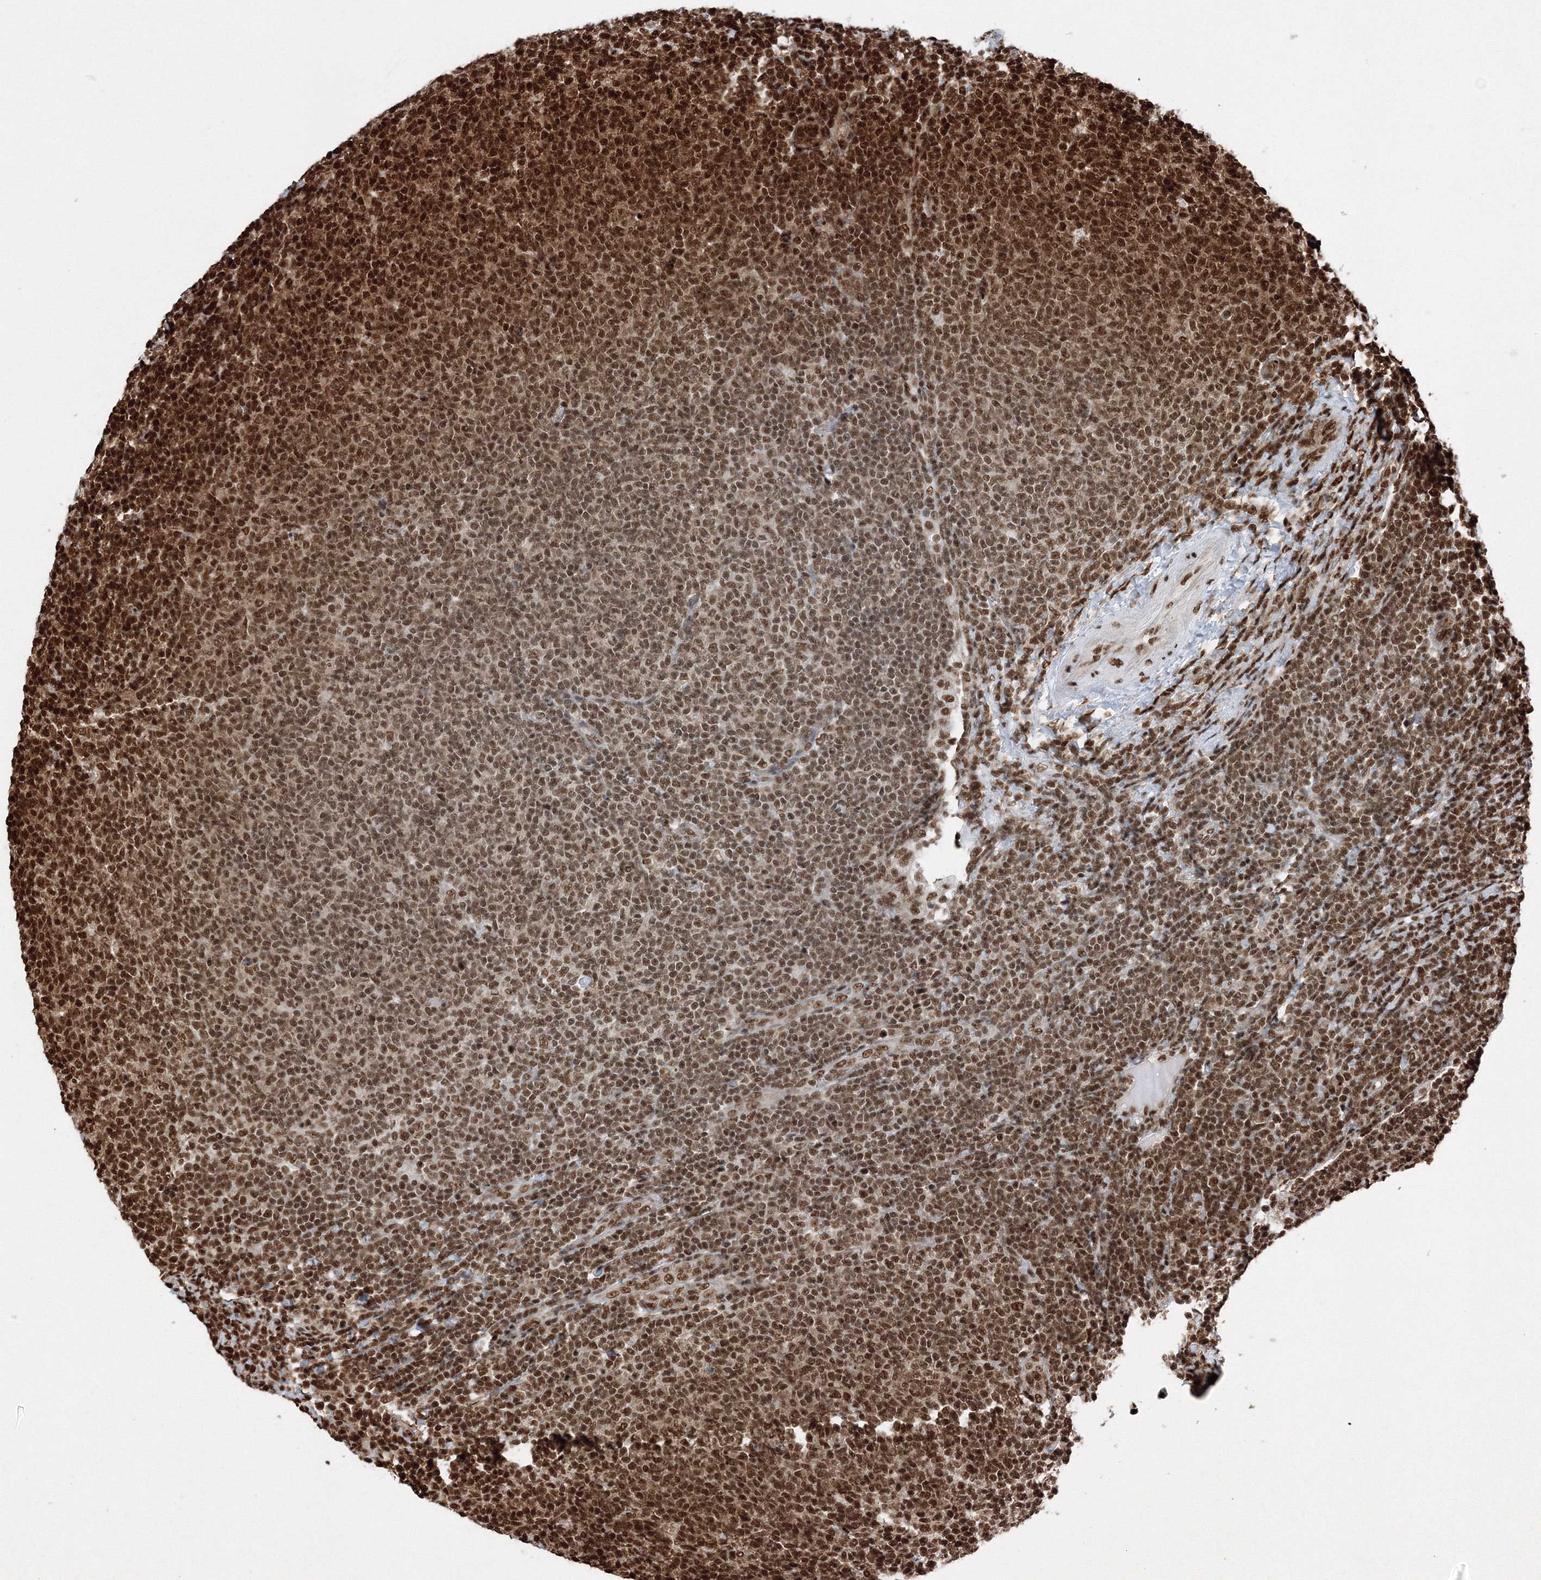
{"staining": {"intensity": "strong", "quantity": ">75%", "location": "nuclear"}, "tissue": "lymphoma", "cell_type": "Tumor cells", "image_type": "cancer", "snomed": [{"axis": "morphology", "description": "Malignant lymphoma, non-Hodgkin's type, Low grade"}, {"axis": "topography", "description": "Lymph node"}], "caption": "Immunohistochemical staining of lymphoma reveals high levels of strong nuclear protein positivity in about >75% of tumor cells.", "gene": "SNRPC", "patient": {"sex": "male", "age": 66}}